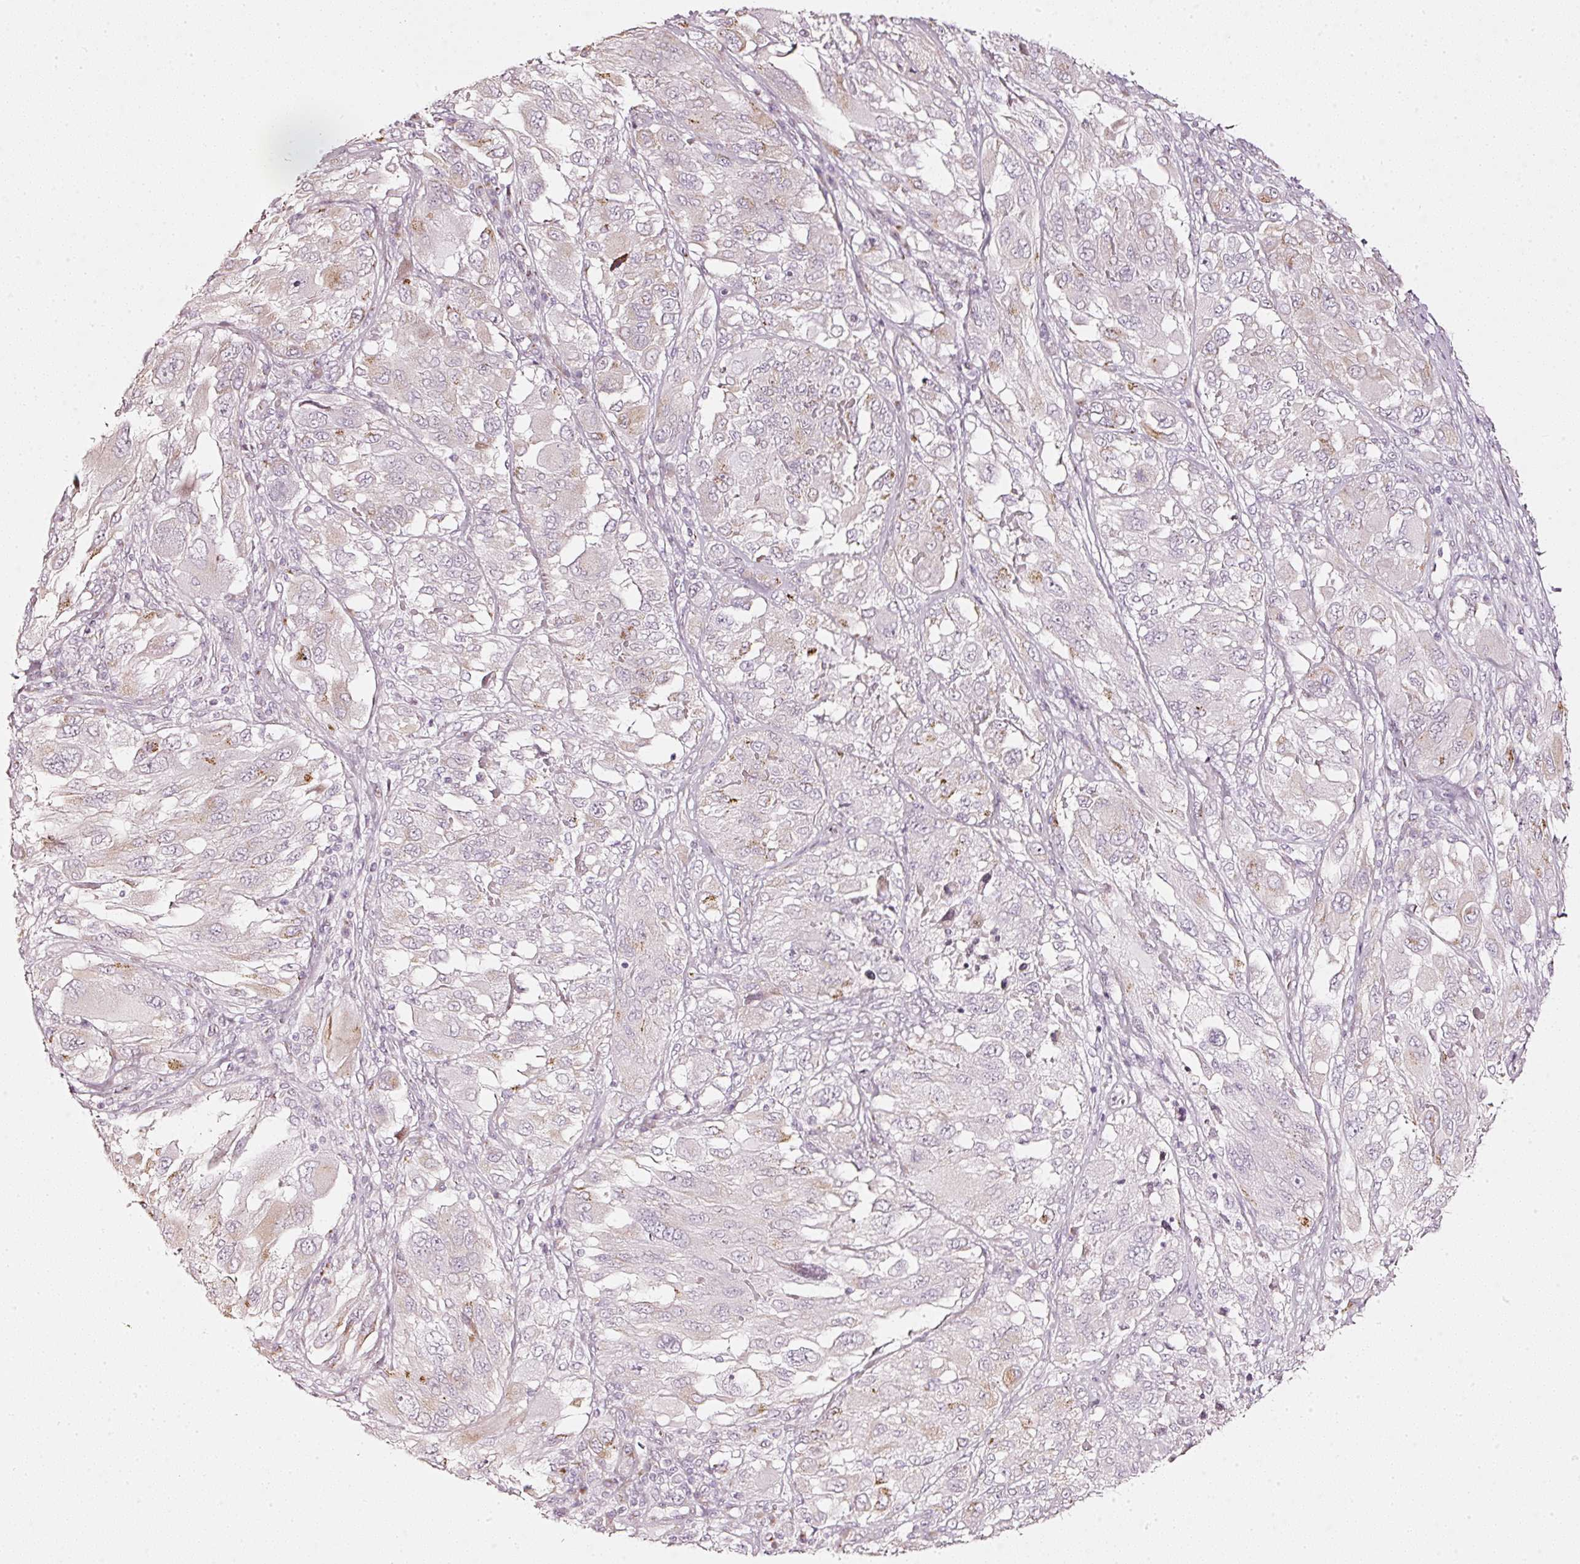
{"staining": {"intensity": "weak", "quantity": "<25%", "location": "cytoplasmic/membranous"}, "tissue": "melanoma", "cell_type": "Tumor cells", "image_type": "cancer", "snomed": [{"axis": "morphology", "description": "Malignant melanoma, NOS"}, {"axis": "topography", "description": "Skin"}], "caption": "The micrograph exhibits no staining of tumor cells in malignant melanoma.", "gene": "SDF4", "patient": {"sex": "female", "age": 91}}